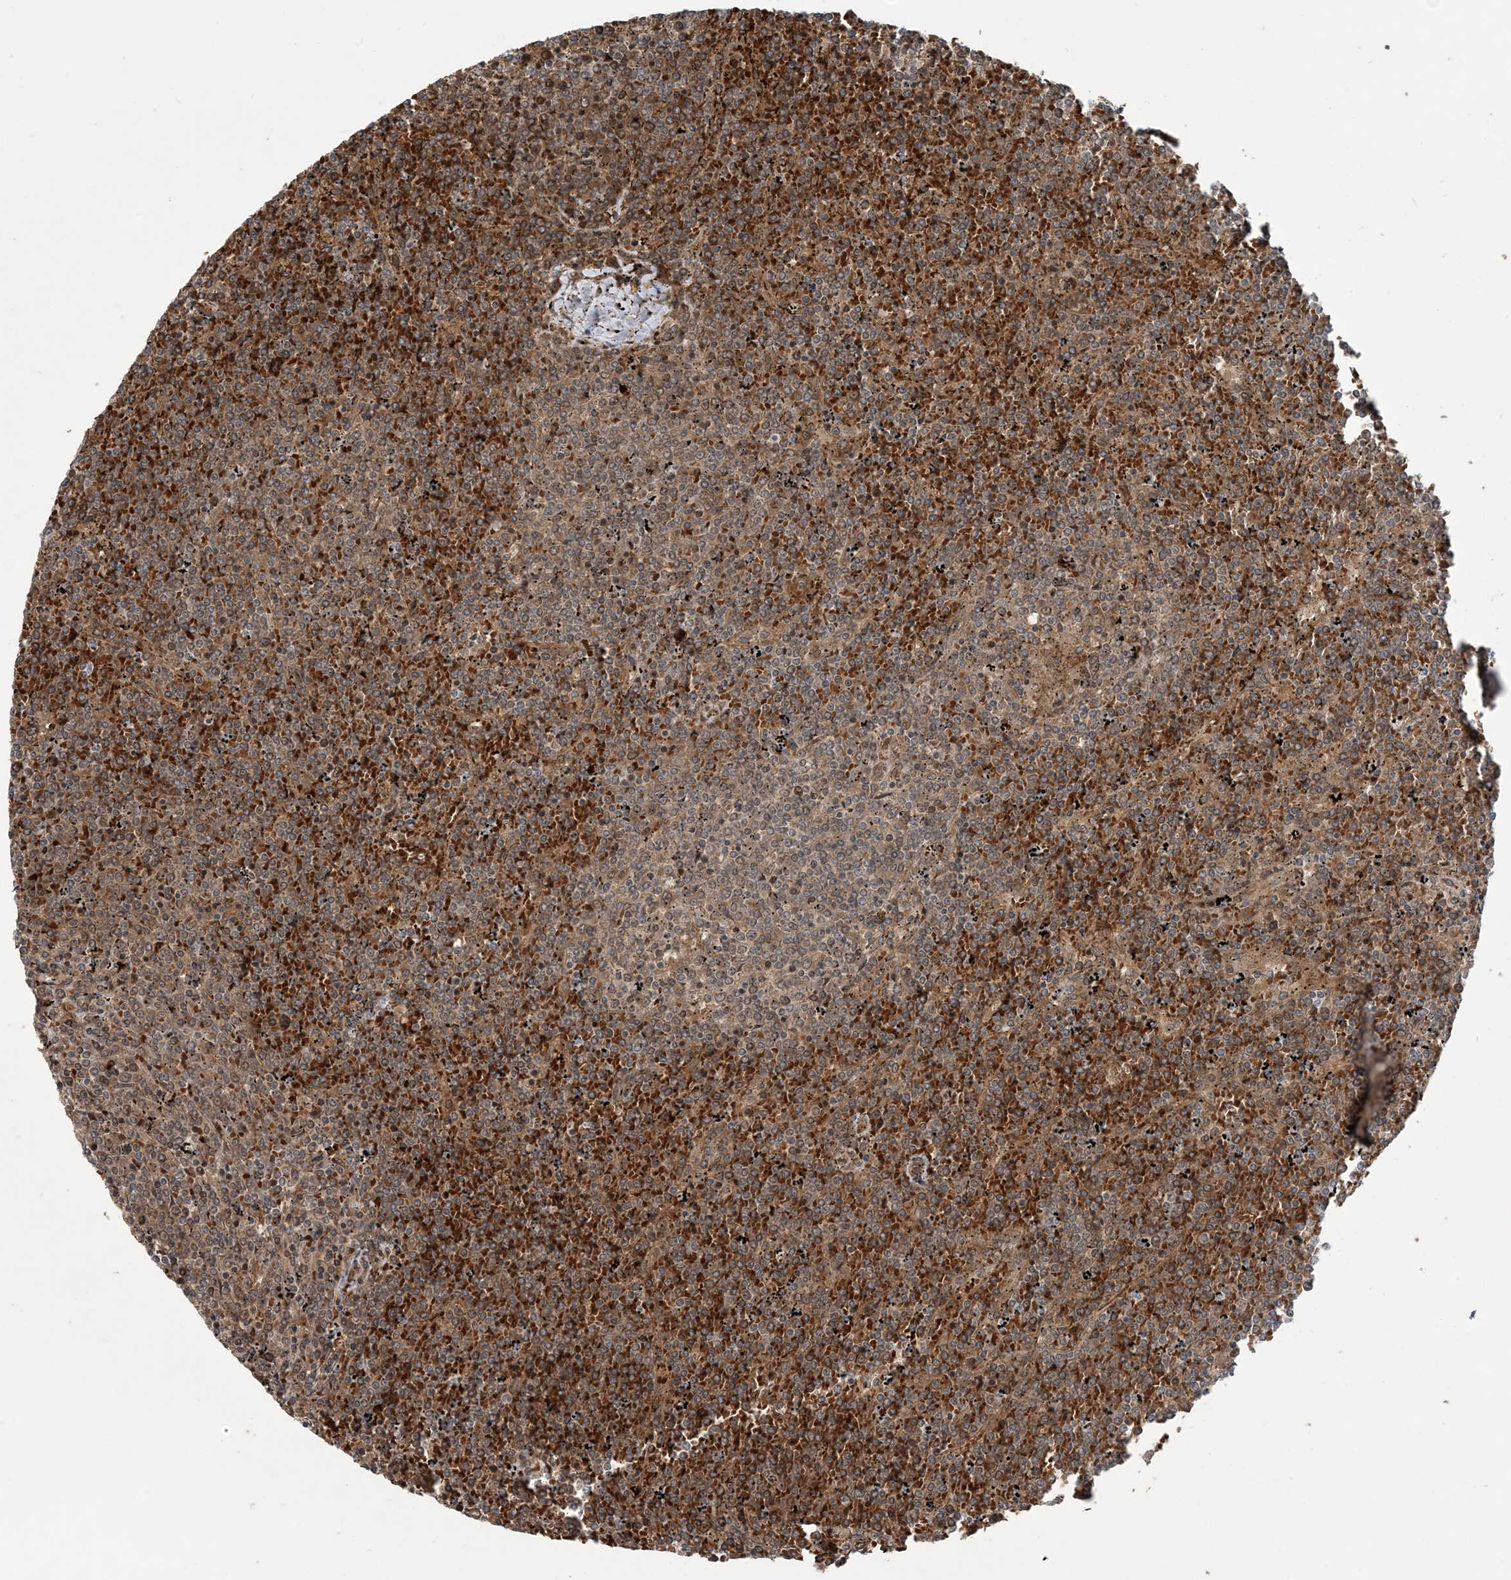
{"staining": {"intensity": "moderate", "quantity": "25%-75%", "location": "cytoplasmic/membranous"}, "tissue": "lymphoma", "cell_type": "Tumor cells", "image_type": "cancer", "snomed": [{"axis": "morphology", "description": "Malignant lymphoma, non-Hodgkin's type, Low grade"}, {"axis": "topography", "description": "Spleen"}], "caption": "Protein expression analysis of lymphoma exhibits moderate cytoplasmic/membranous staining in approximately 25%-75% of tumor cells.", "gene": "ERI2", "patient": {"sex": "female", "age": 19}}